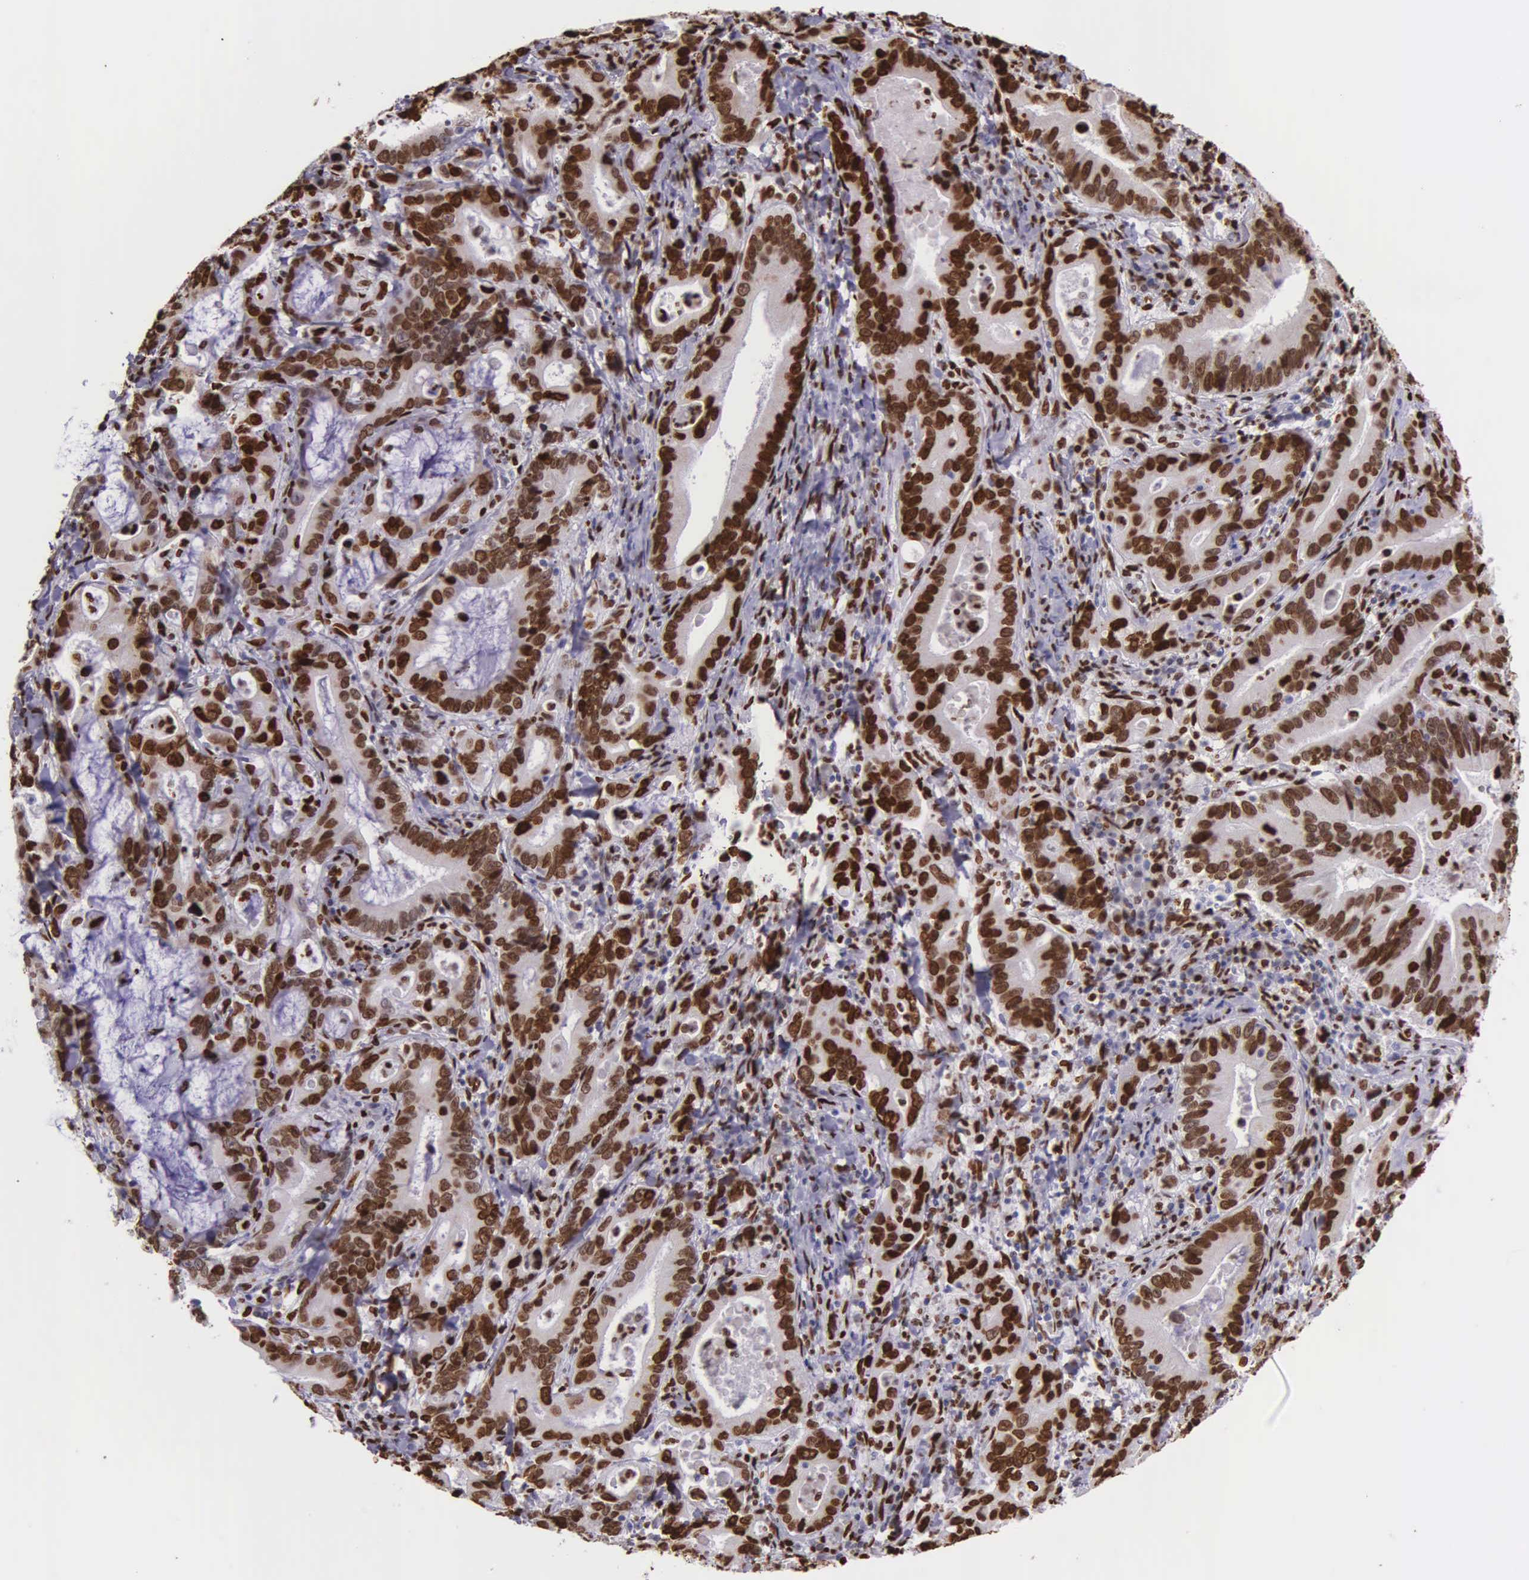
{"staining": {"intensity": "strong", "quantity": "25%-75%", "location": "nuclear"}, "tissue": "stomach cancer", "cell_type": "Tumor cells", "image_type": "cancer", "snomed": [{"axis": "morphology", "description": "Adenocarcinoma, NOS"}, {"axis": "topography", "description": "Stomach, upper"}], "caption": "Human adenocarcinoma (stomach) stained with a protein marker reveals strong staining in tumor cells.", "gene": "H1-0", "patient": {"sex": "male", "age": 63}}